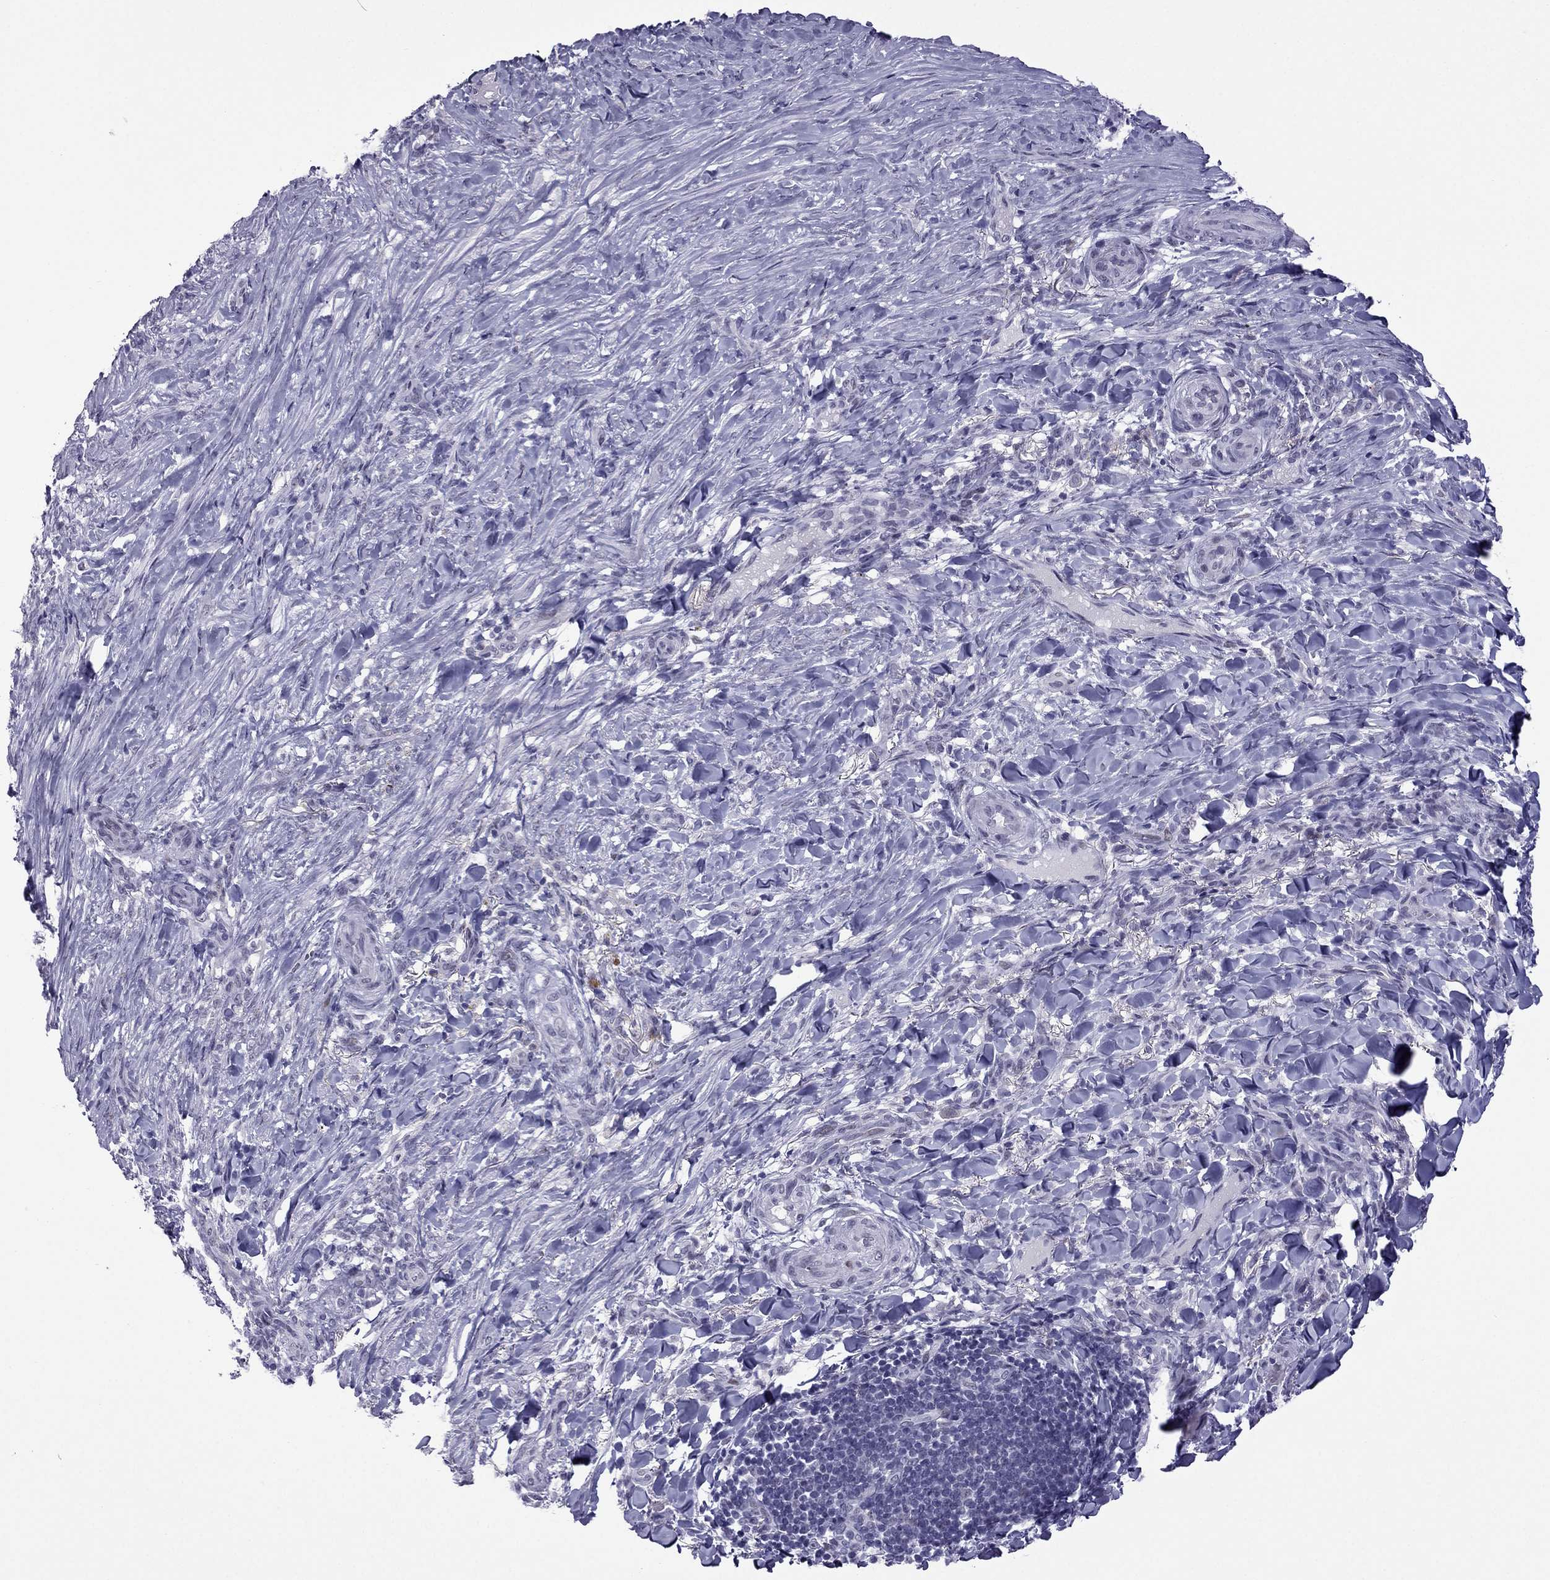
{"staining": {"intensity": "negative", "quantity": "none", "location": "none"}, "tissue": "skin cancer", "cell_type": "Tumor cells", "image_type": "cancer", "snomed": [{"axis": "morphology", "description": "Basal cell carcinoma"}, {"axis": "topography", "description": "Skin"}], "caption": "DAB immunohistochemical staining of human basal cell carcinoma (skin) demonstrates no significant positivity in tumor cells. The staining was performed using DAB (3,3'-diaminobenzidine) to visualize the protein expression in brown, while the nuclei were stained in blue with hematoxylin (Magnification: 20x).", "gene": "MYLK3", "patient": {"sex": "female", "age": 69}}